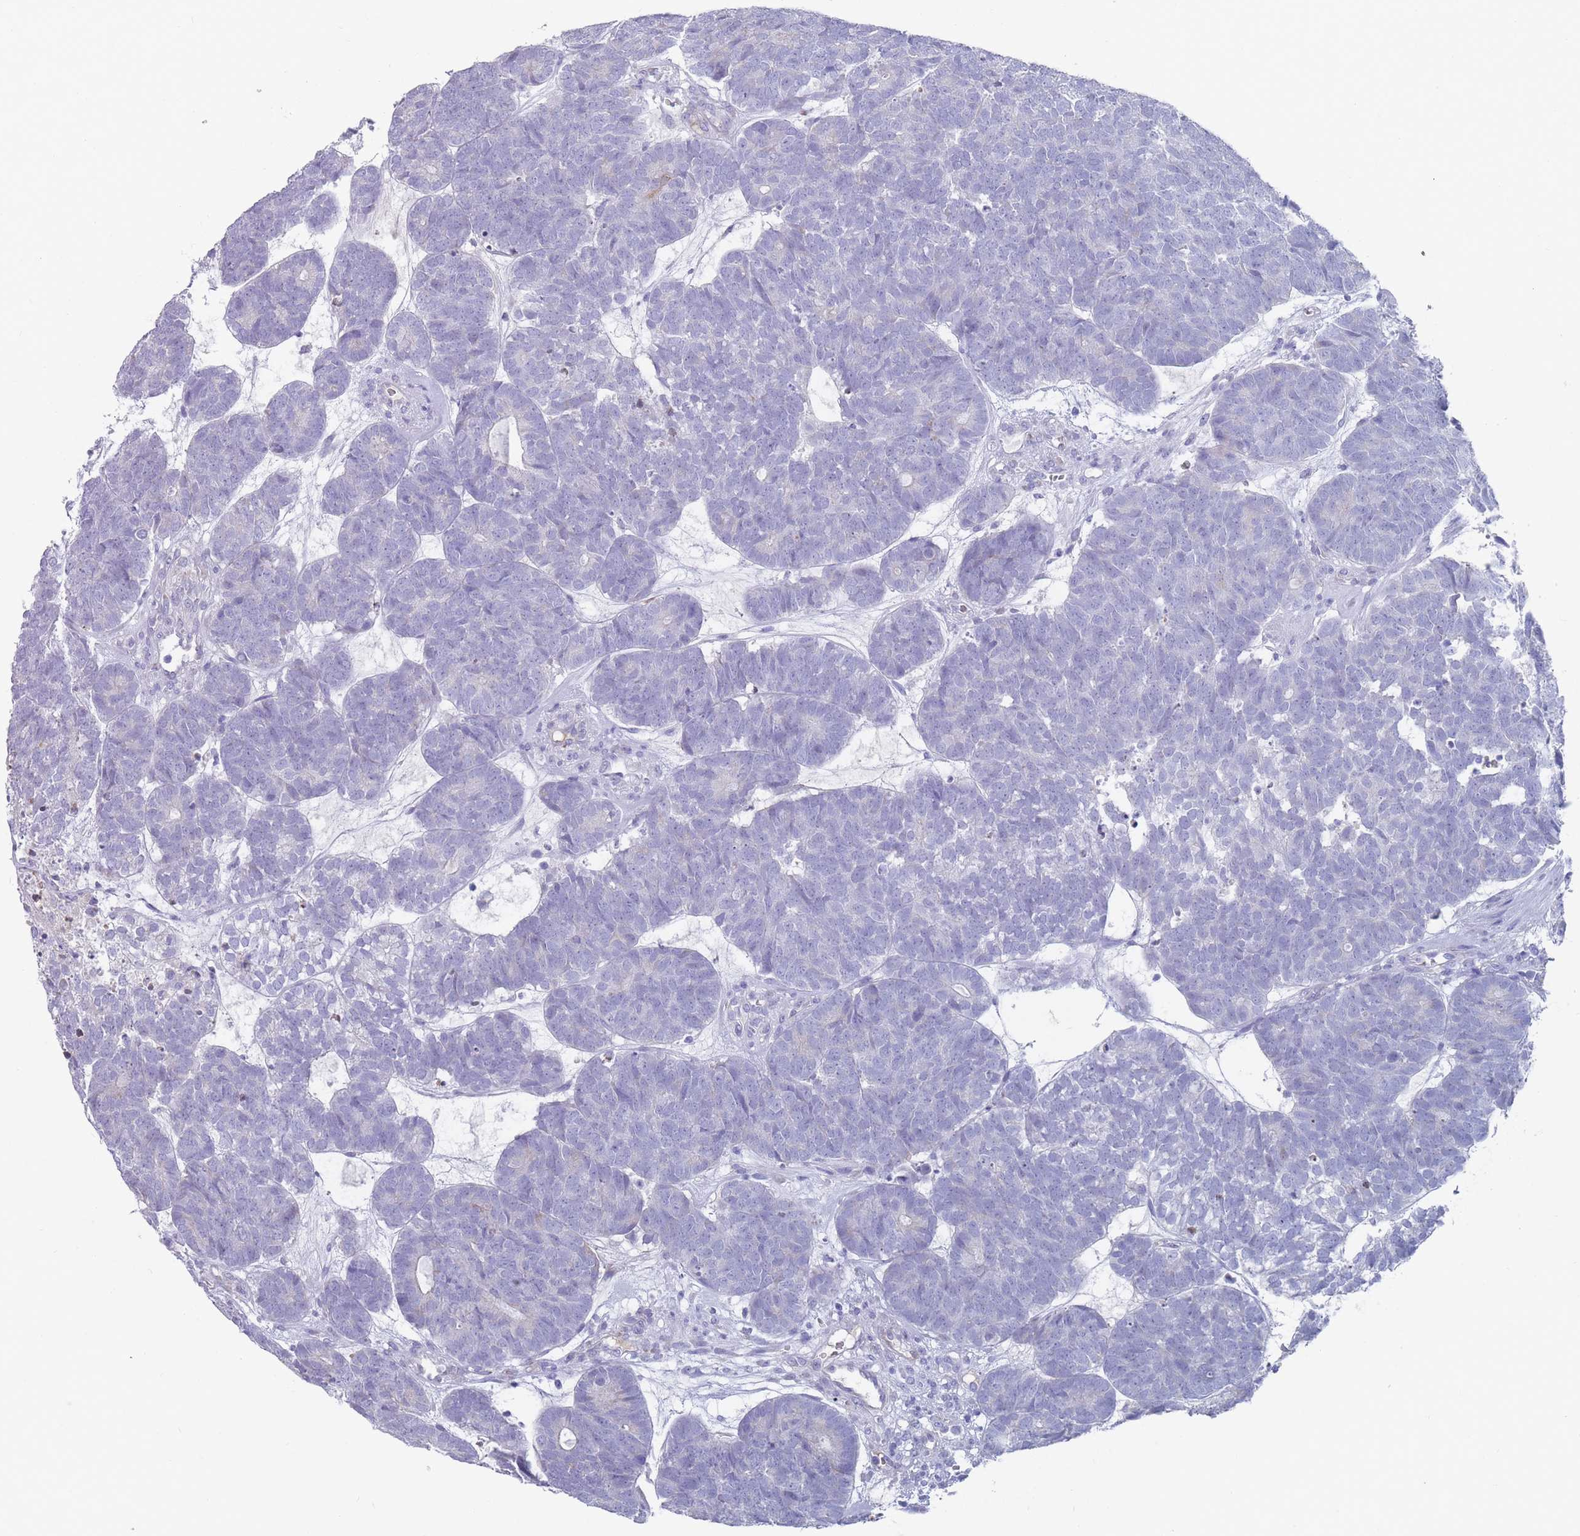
{"staining": {"intensity": "negative", "quantity": "none", "location": "none"}, "tissue": "head and neck cancer", "cell_type": "Tumor cells", "image_type": "cancer", "snomed": [{"axis": "morphology", "description": "Adenocarcinoma, NOS"}, {"axis": "topography", "description": "Head-Neck"}], "caption": "Tumor cells show no significant protein staining in adenocarcinoma (head and neck).", "gene": "ST8SIA5", "patient": {"sex": "female", "age": 81}}